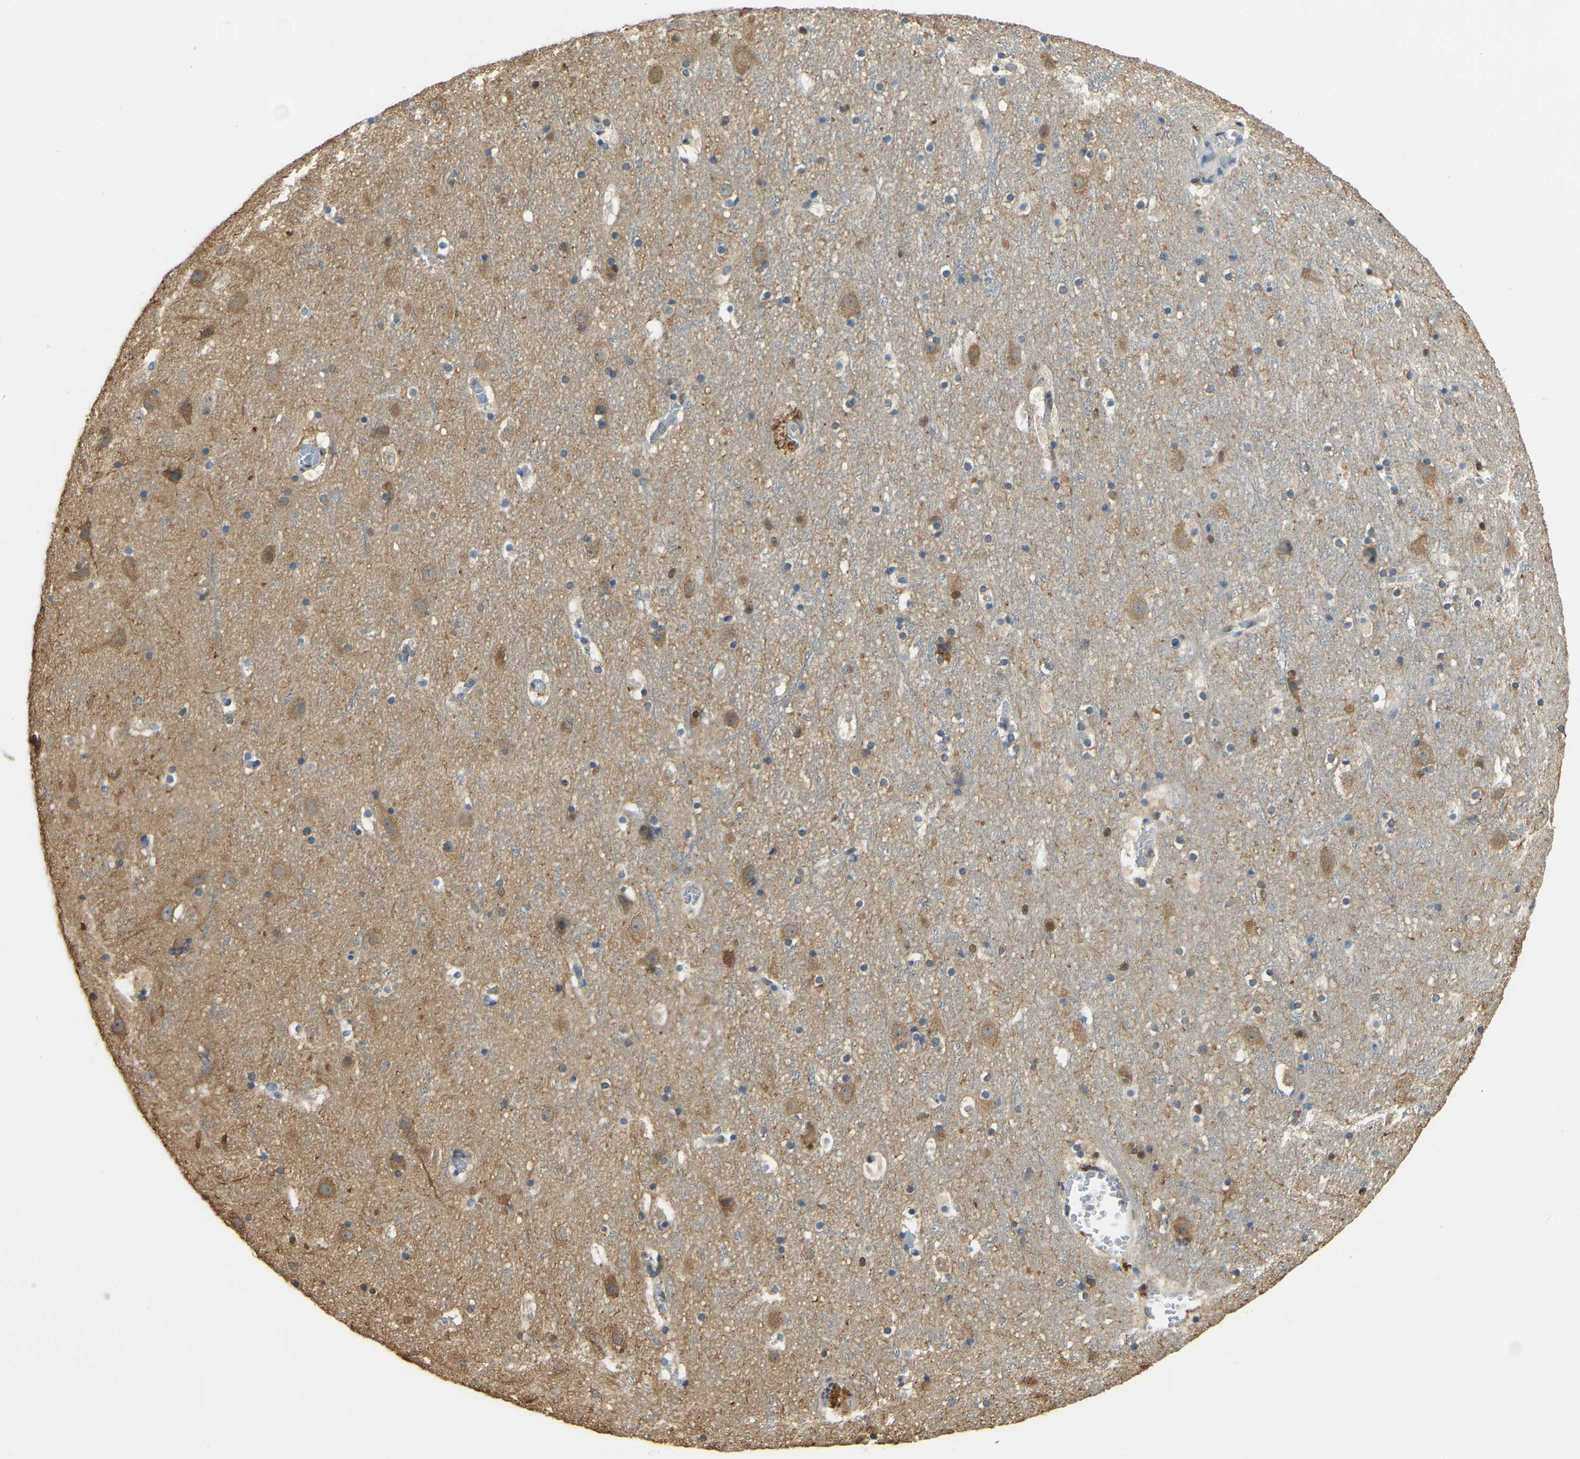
{"staining": {"intensity": "negative", "quantity": "none", "location": "none"}, "tissue": "cerebral cortex", "cell_type": "Endothelial cells", "image_type": "normal", "snomed": [{"axis": "morphology", "description": "Normal tissue, NOS"}, {"axis": "topography", "description": "Cerebral cortex"}], "caption": "This is an immunohistochemistry (IHC) image of benign cerebral cortex. There is no positivity in endothelial cells.", "gene": "NANS", "patient": {"sex": "male", "age": 45}}